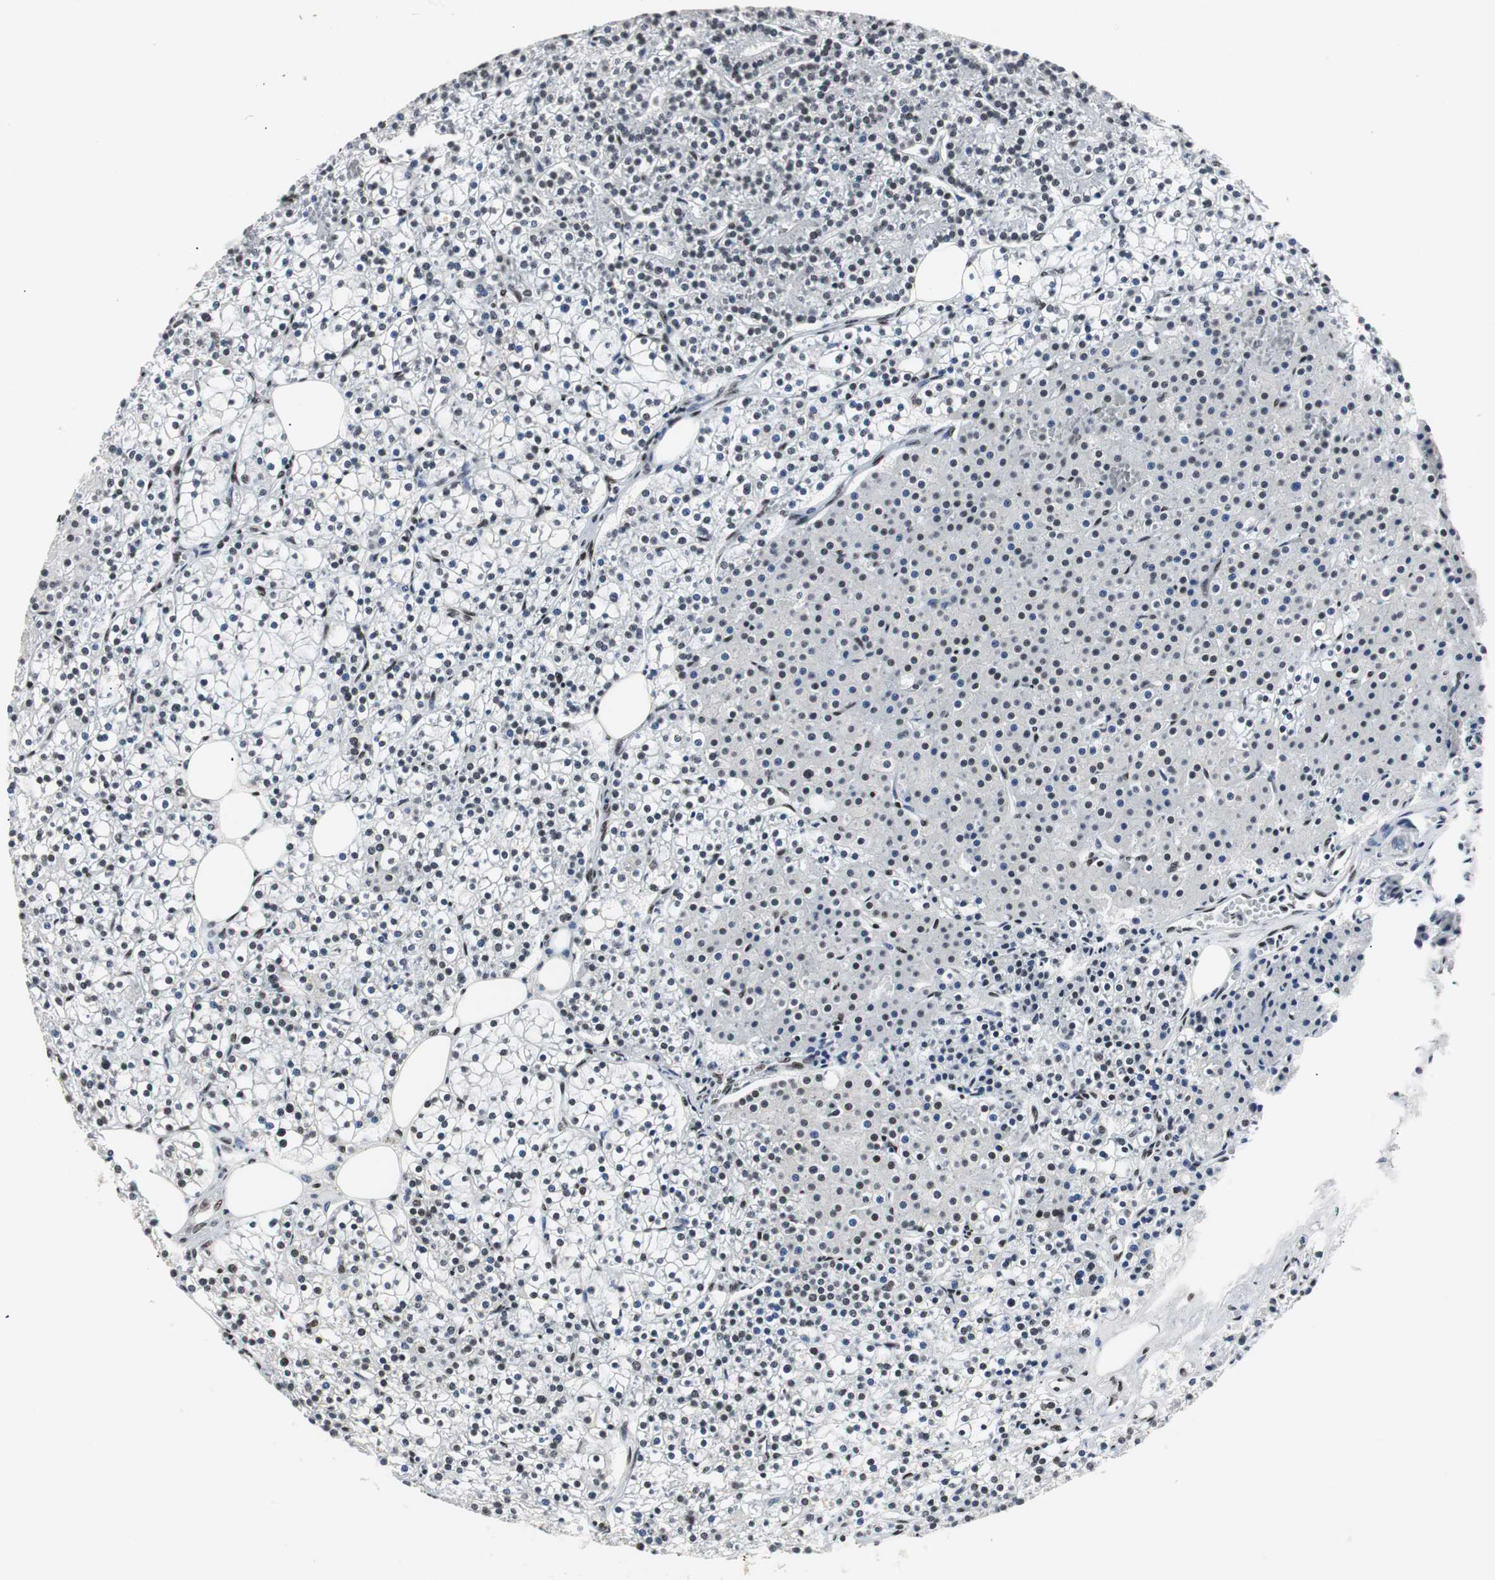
{"staining": {"intensity": "strong", "quantity": "25%-75%", "location": "nuclear"}, "tissue": "parathyroid gland", "cell_type": "Glandular cells", "image_type": "normal", "snomed": [{"axis": "morphology", "description": "Normal tissue, NOS"}, {"axis": "topography", "description": "Parathyroid gland"}], "caption": "Immunohistochemistry (IHC) histopathology image of normal parathyroid gland: human parathyroid gland stained using immunohistochemistry shows high levels of strong protein expression localized specifically in the nuclear of glandular cells, appearing as a nuclear brown color.", "gene": "MTA2", "patient": {"sex": "female", "age": 63}}